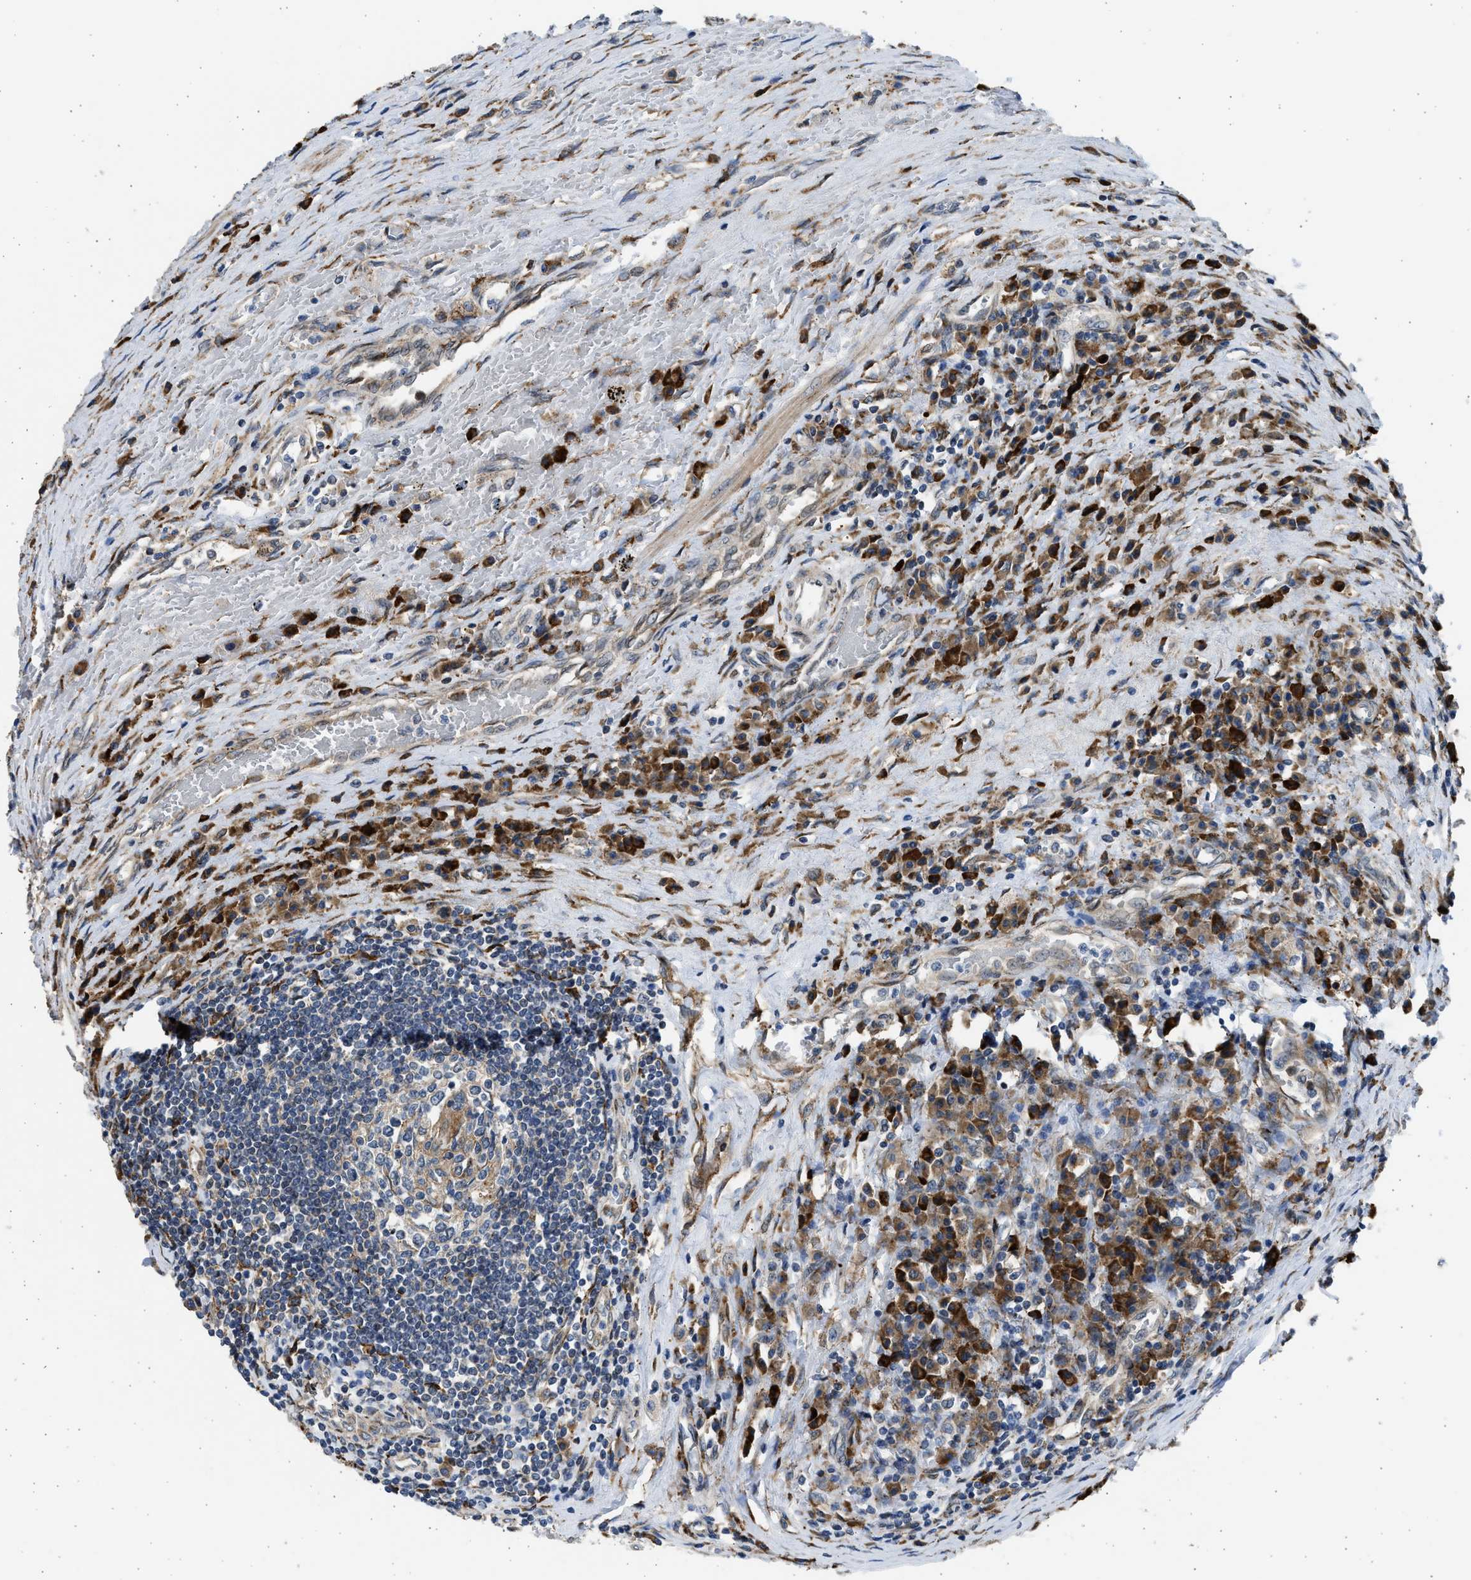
{"staining": {"intensity": "moderate", "quantity": "<25%", "location": "cytoplasmic/membranous"}, "tissue": "urothelial cancer", "cell_type": "Tumor cells", "image_type": "cancer", "snomed": [{"axis": "morphology", "description": "Urothelial carcinoma, High grade"}, {"axis": "topography", "description": "Urinary bladder"}], "caption": "Immunohistochemical staining of human urothelial cancer demonstrates low levels of moderate cytoplasmic/membranous protein positivity in approximately <25% of tumor cells. The protein is shown in brown color, while the nuclei are stained blue.", "gene": "PLD2", "patient": {"sex": "male", "age": 46}}